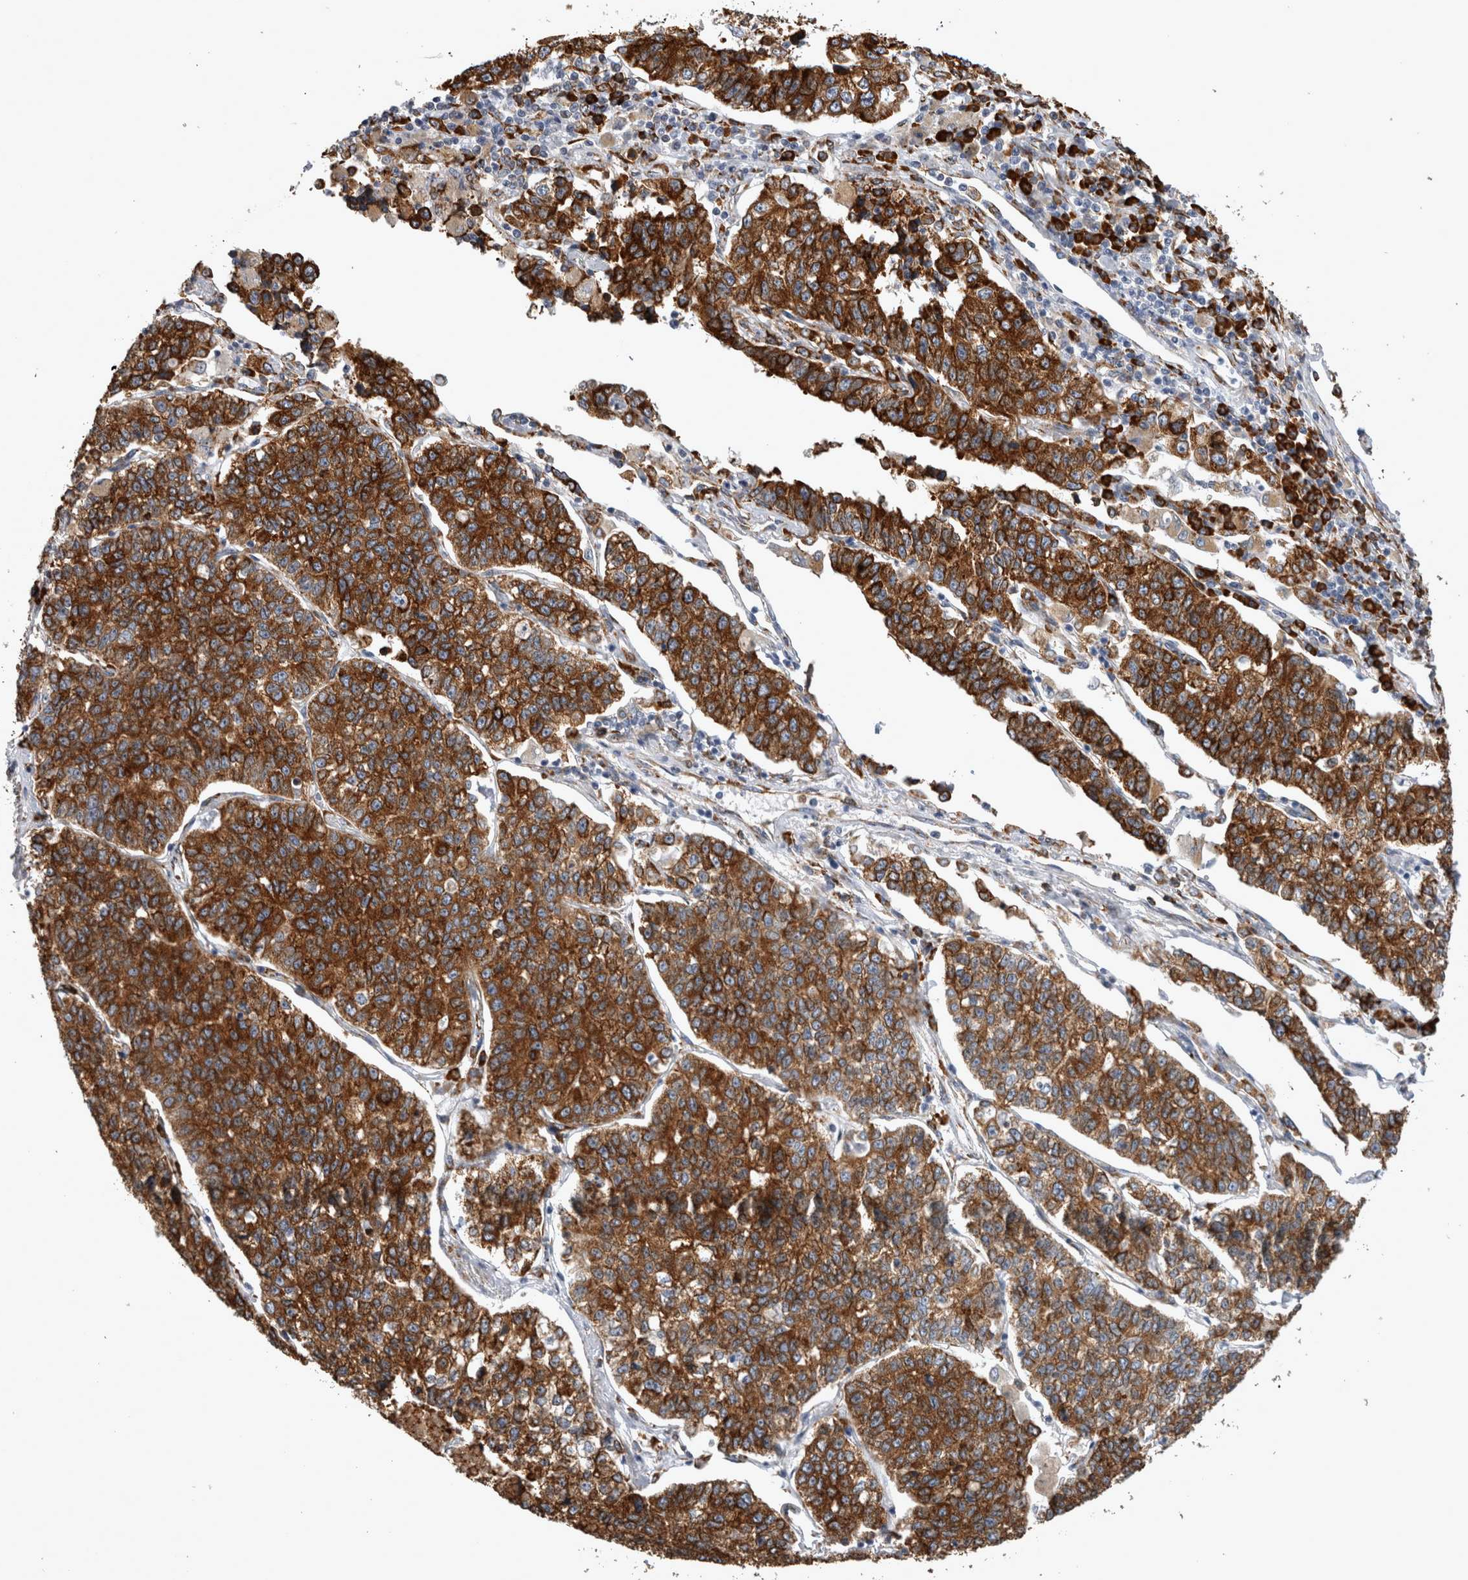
{"staining": {"intensity": "strong", "quantity": ">75%", "location": "cytoplasmic/membranous"}, "tissue": "lung cancer", "cell_type": "Tumor cells", "image_type": "cancer", "snomed": [{"axis": "morphology", "description": "Adenocarcinoma, NOS"}, {"axis": "topography", "description": "Lung"}], "caption": "IHC (DAB) staining of human lung cancer shows strong cytoplasmic/membranous protein positivity in approximately >75% of tumor cells.", "gene": "FHIP2B", "patient": {"sex": "male", "age": 49}}